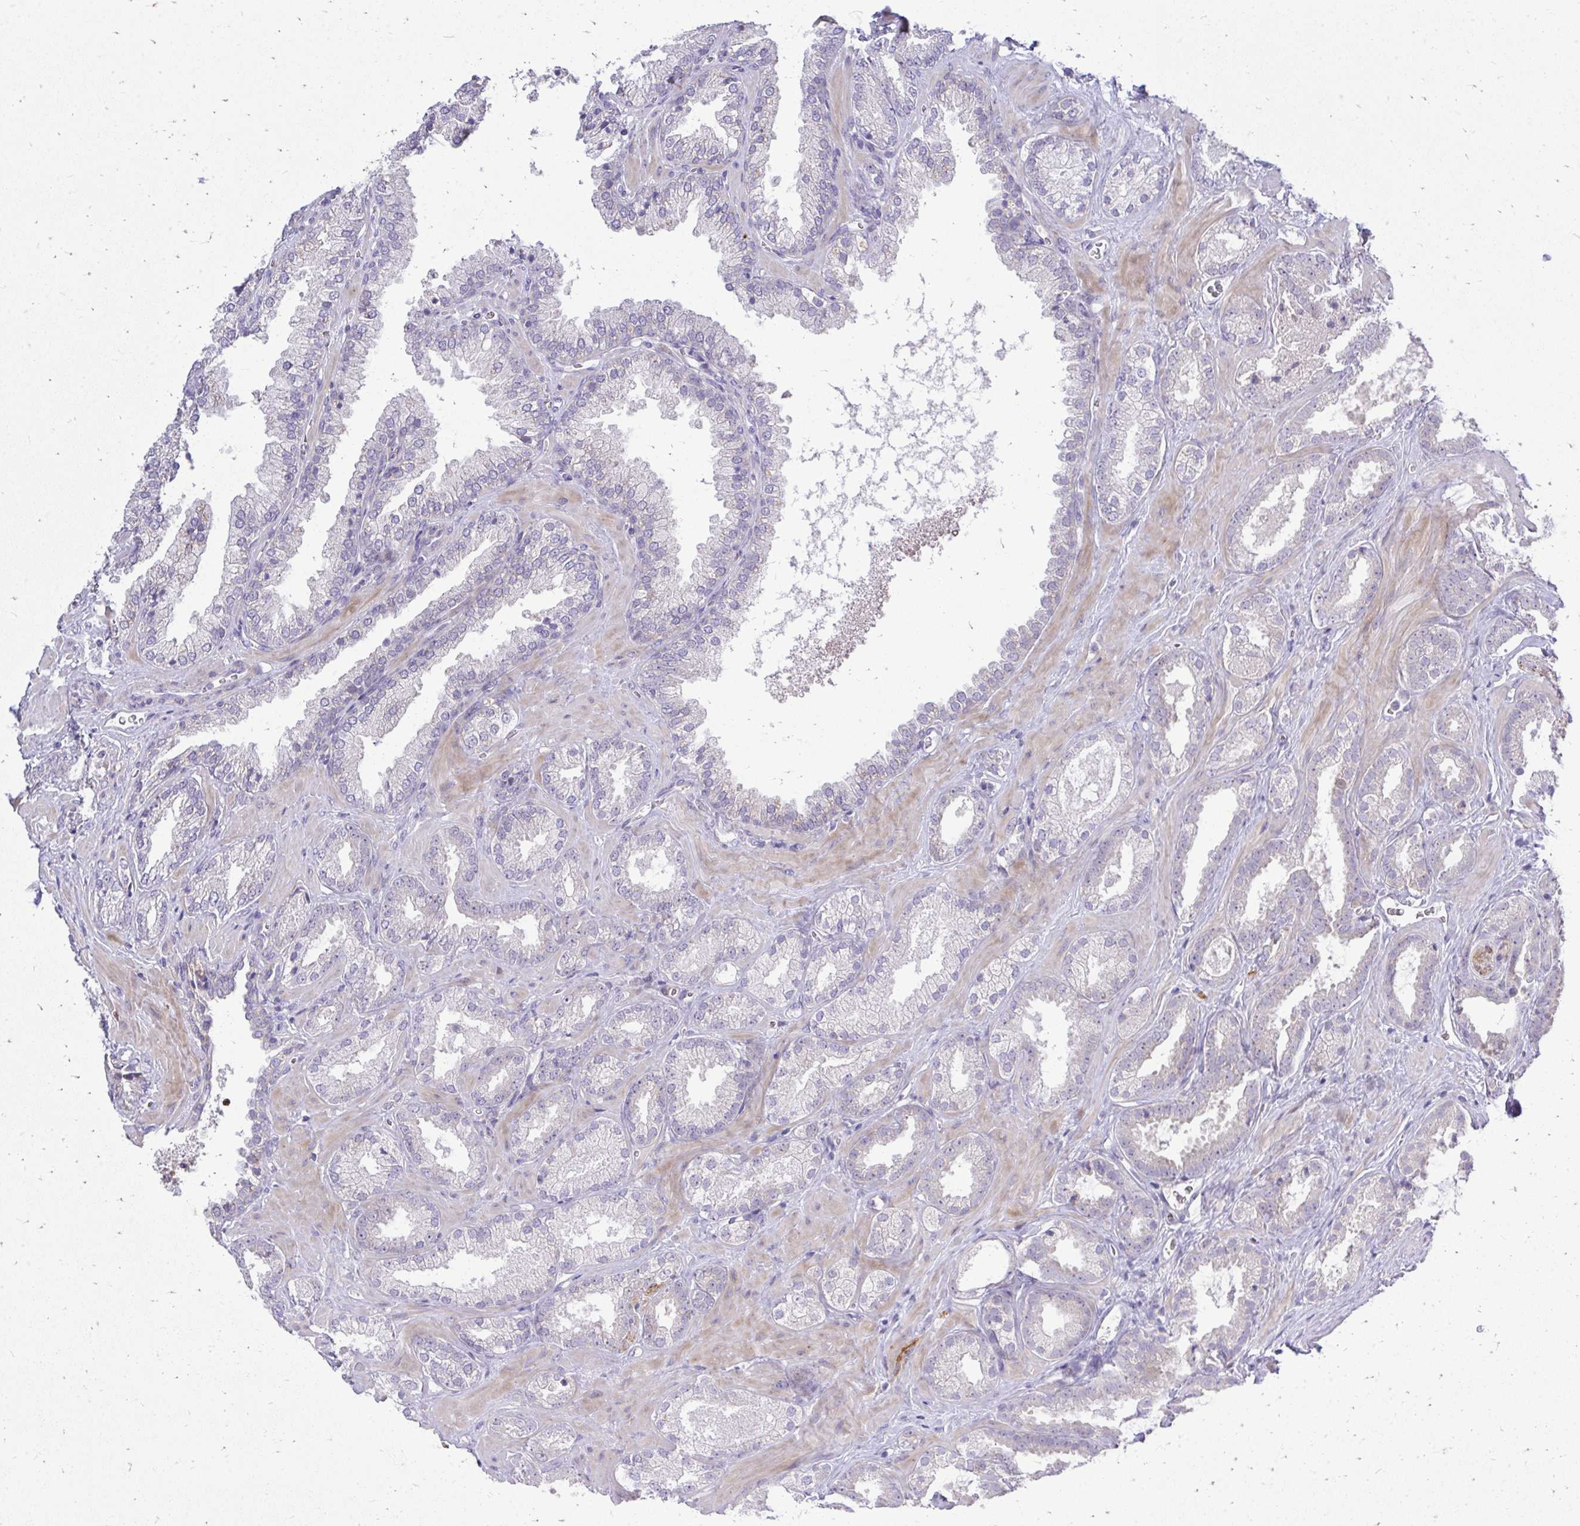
{"staining": {"intensity": "negative", "quantity": "none", "location": "none"}, "tissue": "prostate cancer", "cell_type": "Tumor cells", "image_type": "cancer", "snomed": [{"axis": "morphology", "description": "Adenocarcinoma, Low grade"}, {"axis": "topography", "description": "Prostate"}], "caption": "Prostate adenocarcinoma (low-grade) was stained to show a protein in brown. There is no significant positivity in tumor cells.", "gene": "OR8D1", "patient": {"sex": "male", "age": 62}}